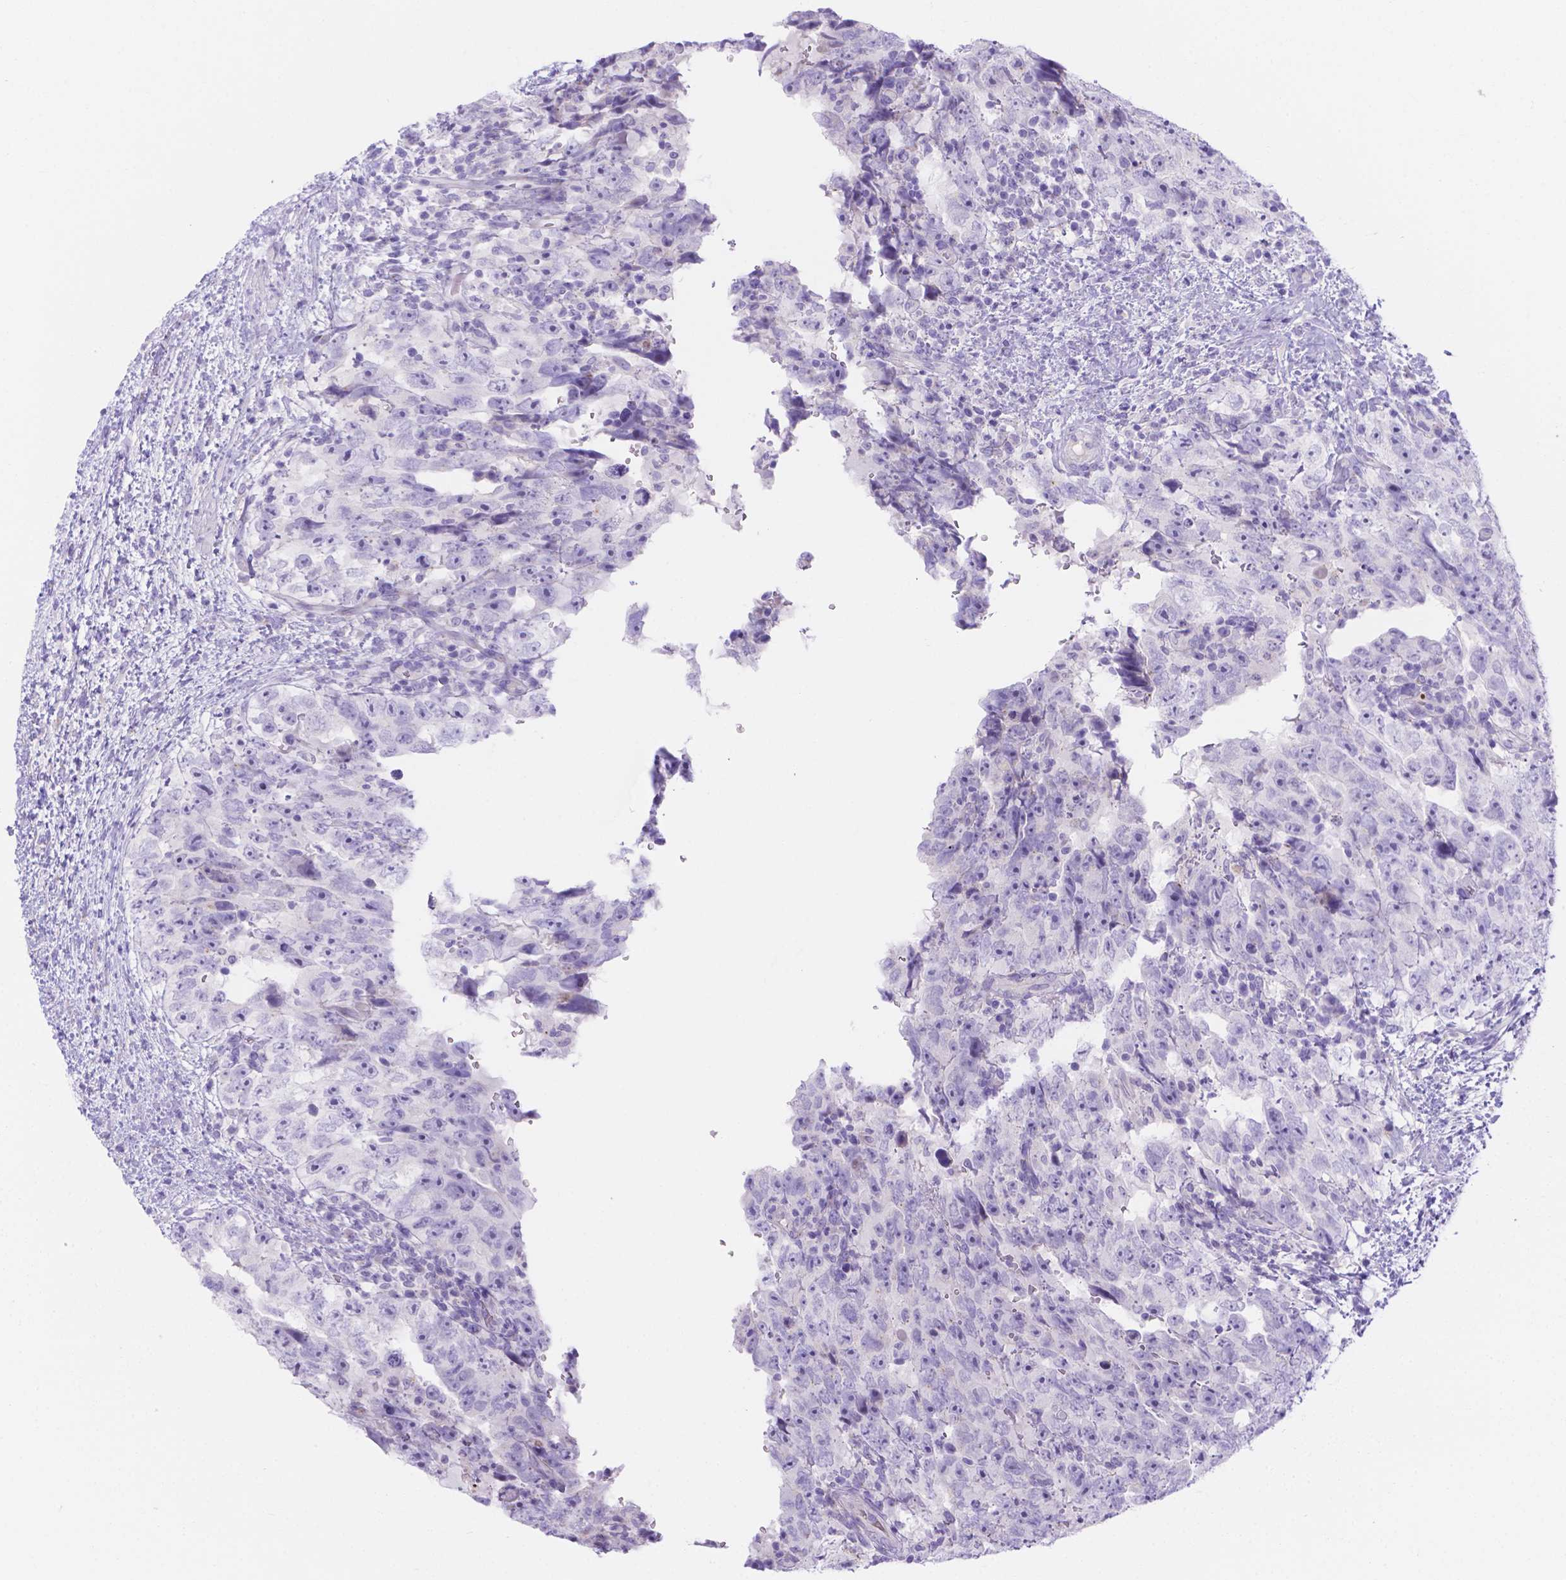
{"staining": {"intensity": "negative", "quantity": "none", "location": "none"}, "tissue": "testis cancer", "cell_type": "Tumor cells", "image_type": "cancer", "snomed": [{"axis": "morphology", "description": "Normal tissue, NOS"}, {"axis": "morphology", "description": "Carcinoma, Embryonal, NOS"}, {"axis": "topography", "description": "Testis"}, {"axis": "topography", "description": "Epididymis"}], "caption": "IHC of embryonal carcinoma (testis) reveals no expression in tumor cells. (Stains: DAB IHC with hematoxylin counter stain, Microscopy: brightfield microscopy at high magnification).", "gene": "MLN", "patient": {"sex": "male", "age": 24}}